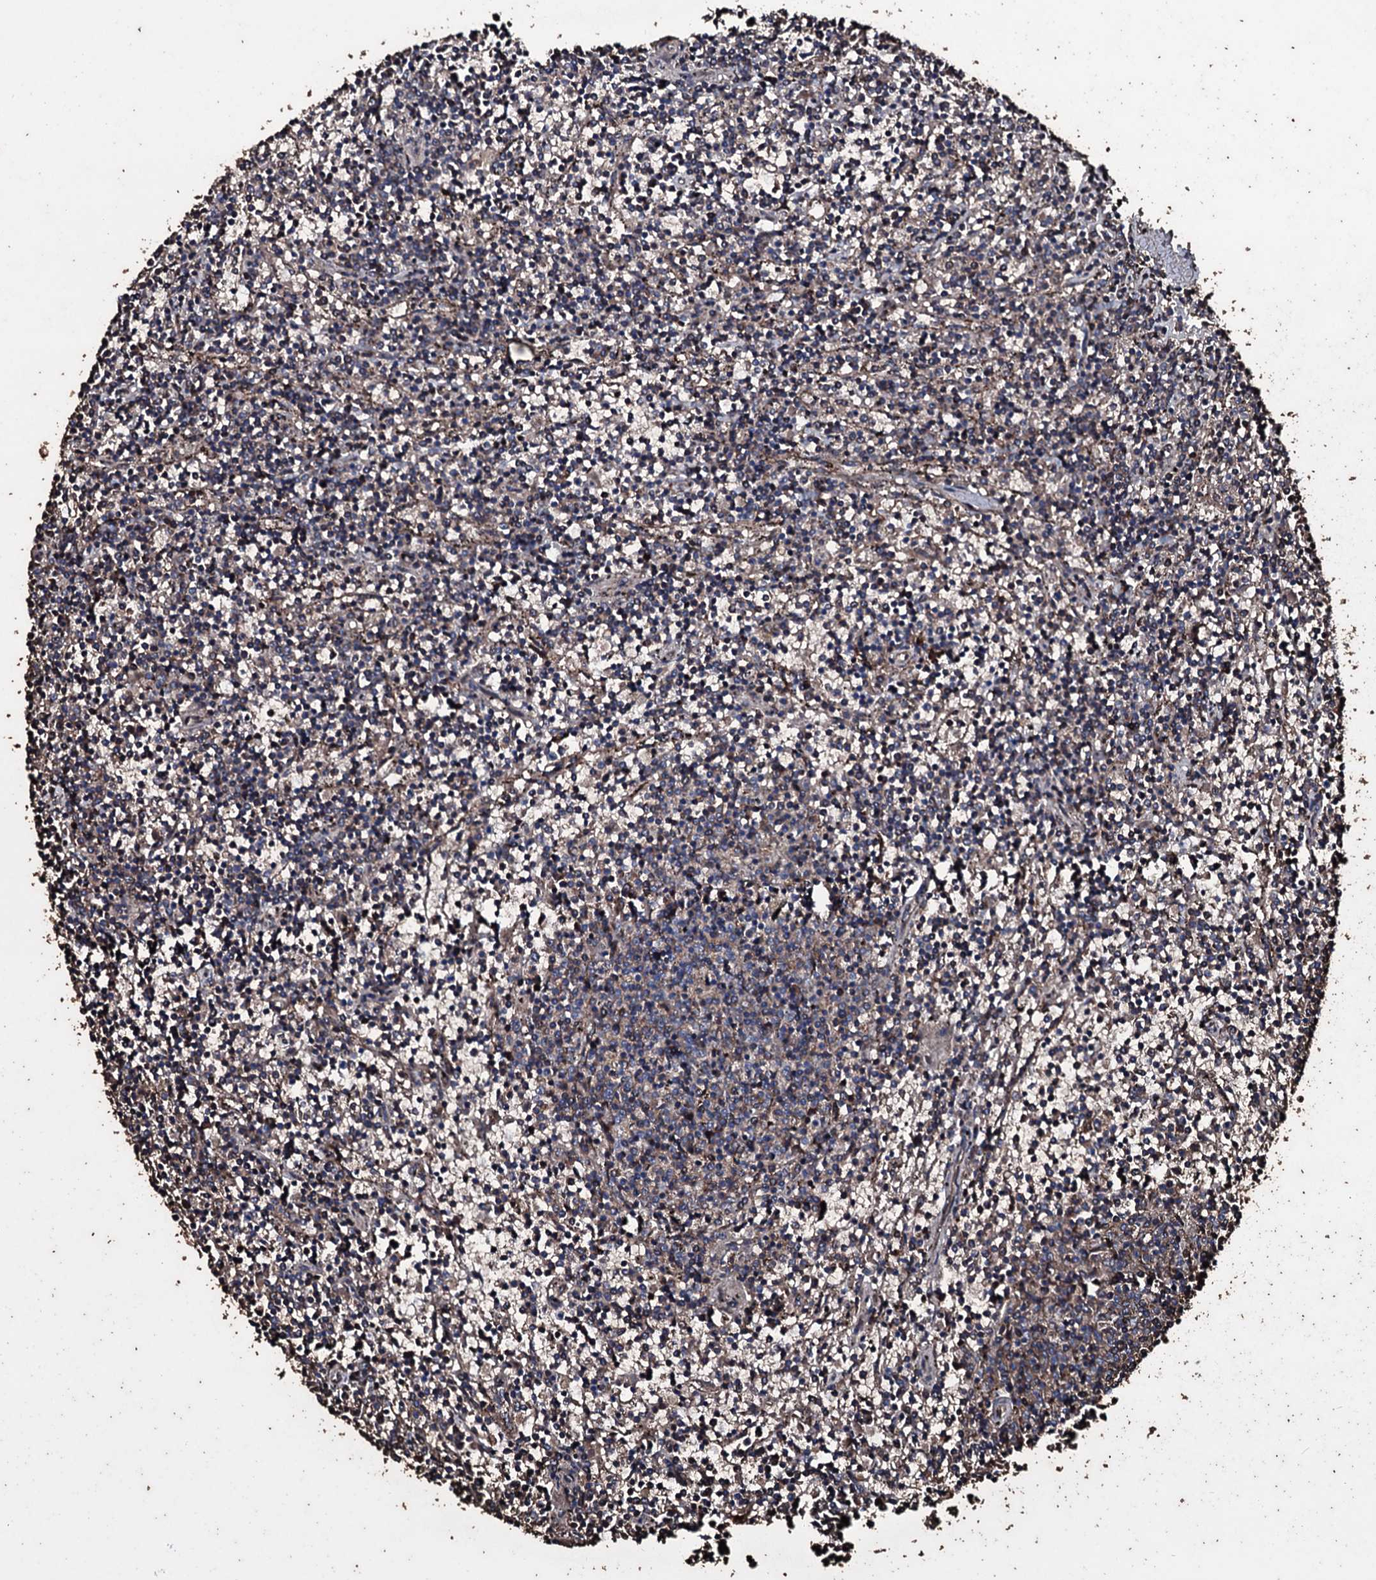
{"staining": {"intensity": "weak", "quantity": "<25%", "location": "cytoplasmic/membranous"}, "tissue": "lymphoma", "cell_type": "Tumor cells", "image_type": "cancer", "snomed": [{"axis": "morphology", "description": "Malignant lymphoma, non-Hodgkin's type, Low grade"}, {"axis": "topography", "description": "Spleen"}], "caption": "The immunohistochemistry histopathology image has no significant expression in tumor cells of lymphoma tissue. The staining is performed using DAB (3,3'-diaminobenzidine) brown chromogen with nuclei counter-stained in using hematoxylin.", "gene": "ZSWIM8", "patient": {"sex": "female", "age": 50}}